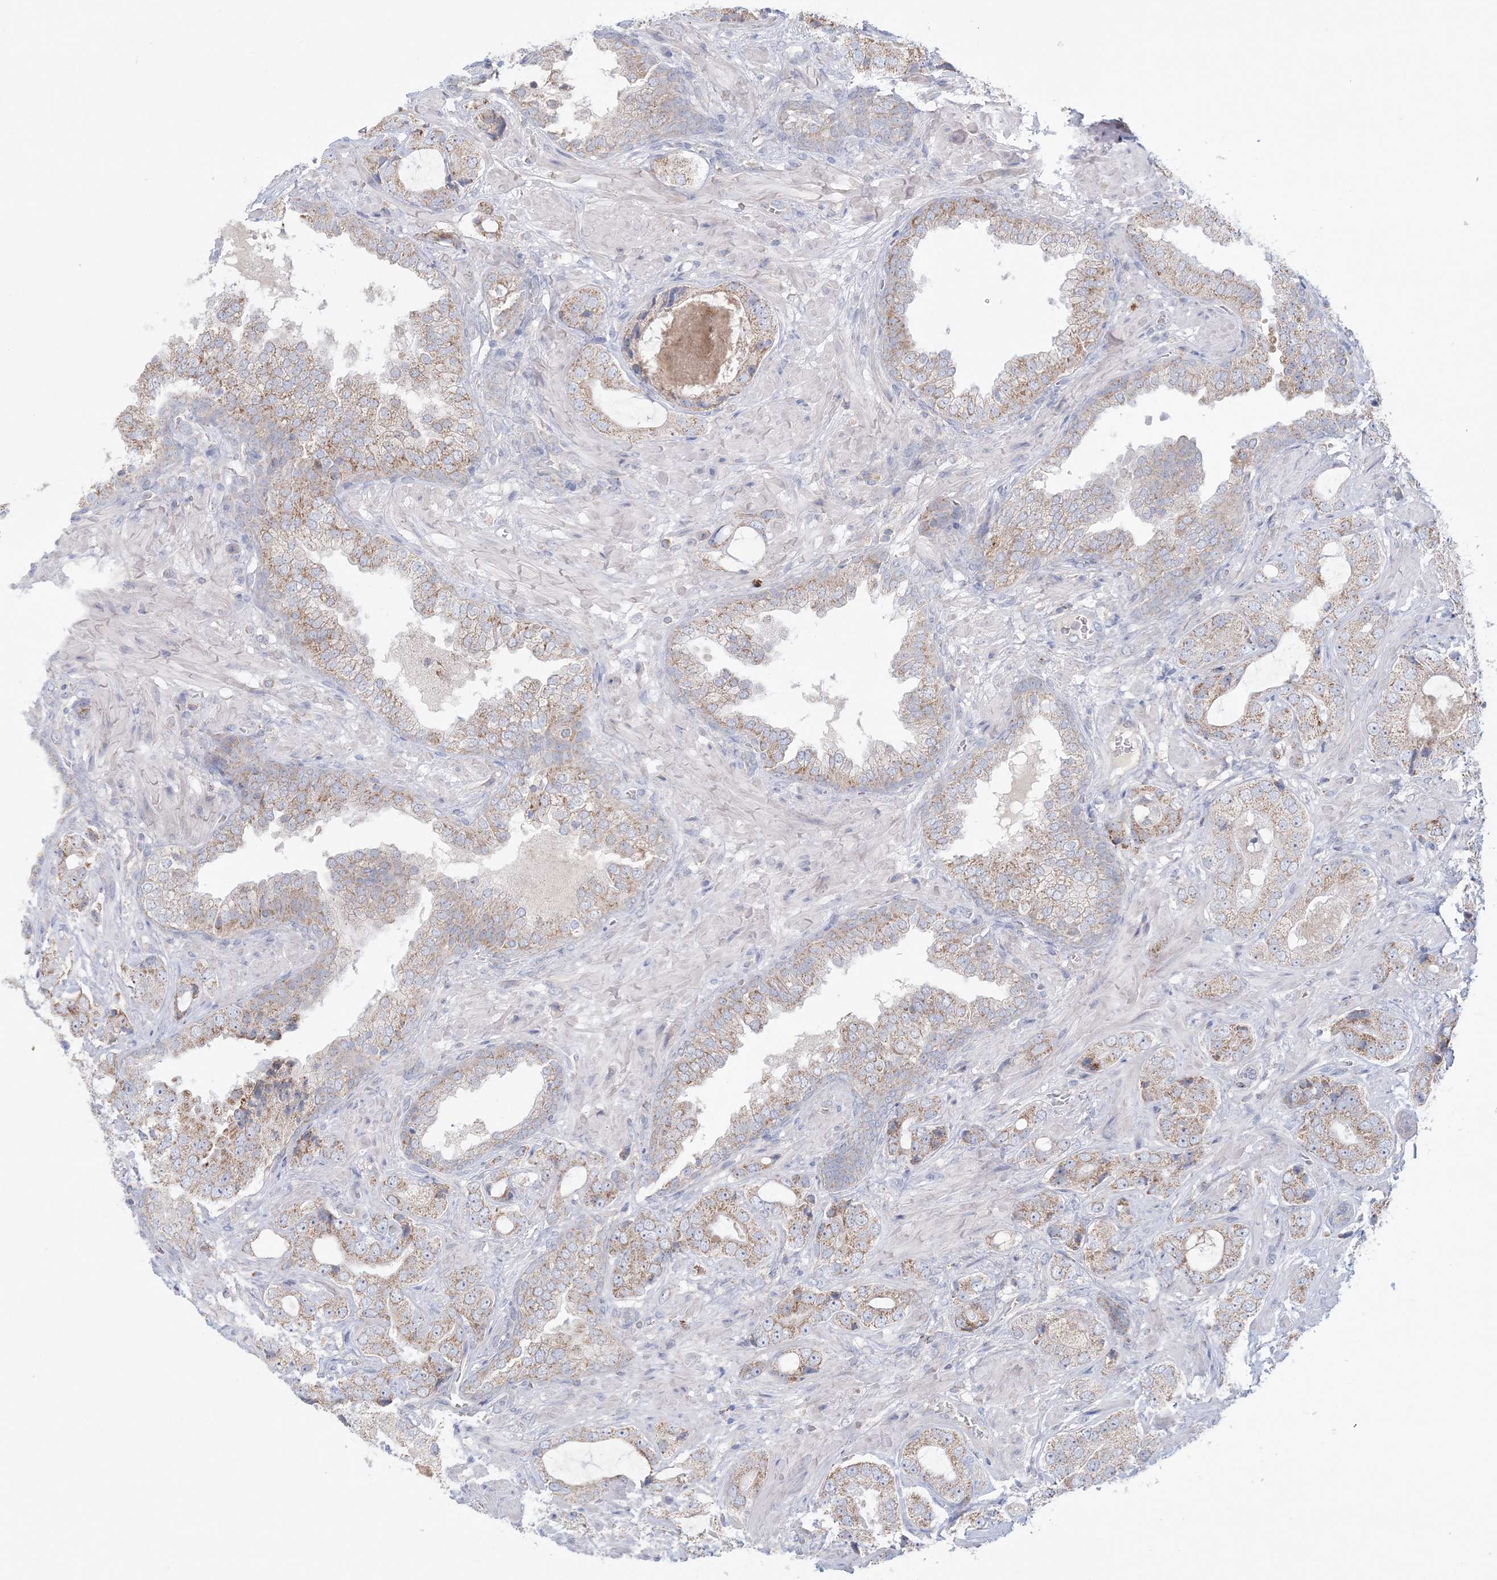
{"staining": {"intensity": "moderate", "quantity": ">75%", "location": "cytoplasmic/membranous"}, "tissue": "prostate cancer", "cell_type": "Tumor cells", "image_type": "cancer", "snomed": [{"axis": "morphology", "description": "Normal tissue, NOS"}, {"axis": "morphology", "description": "Adenocarcinoma, High grade"}, {"axis": "topography", "description": "Prostate"}, {"axis": "topography", "description": "Peripheral nerve tissue"}], "caption": "IHC staining of prostate cancer (adenocarcinoma (high-grade)), which displays medium levels of moderate cytoplasmic/membranous positivity in approximately >75% of tumor cells indicating moderate cytoplasmic/membranous protein staining. The staining was performed using DAB (3,3'-diaminobenzidine) (brown) for protein detection and nuclei were counterstained in hematoxylin (blue).", "gene": "KCTD6", "patient": {"sex": "male", "age": 59}}